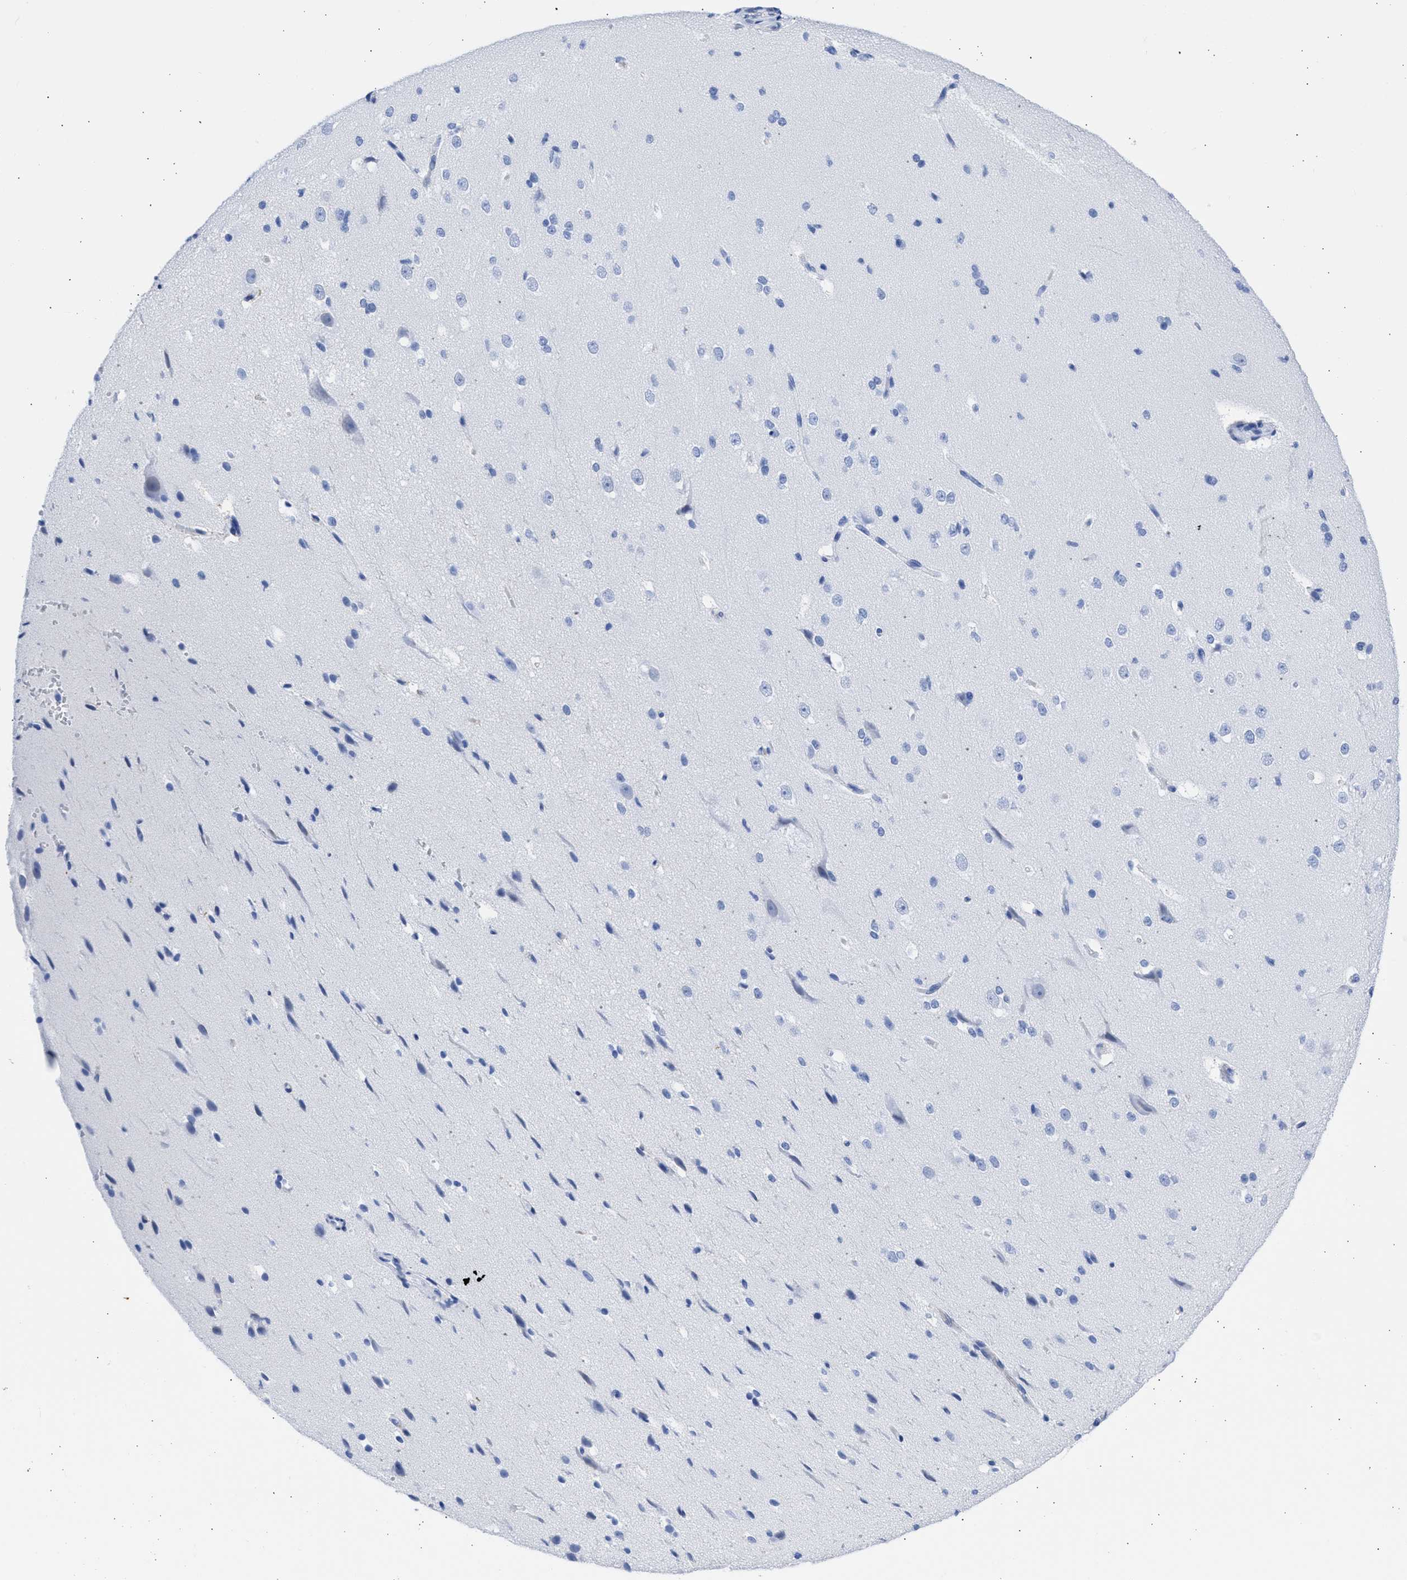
{"staining": {"intensity": "negative", "quantity": "none", "location": "none"}, "tissue": "cerebral cortex", "cell_type": "Endothelial cells", "image_type": "normal", "snomed": [{"axis": "morphology", "description": "Normal tissue, NOS"}, {"axis": "morphology", "description": "Developmental malformation"}, {"axis": "topography", "description": "Cerebral cortex"}], "caption": "This is a micrograph of immunohistochemistry (IHC) staining of benign cerebral cortex, which shows no staining in endothelial cells. Nuclei are stained in blue.", "gene": "RSPH1", "patient": {"sex": "female", "age": 30}}